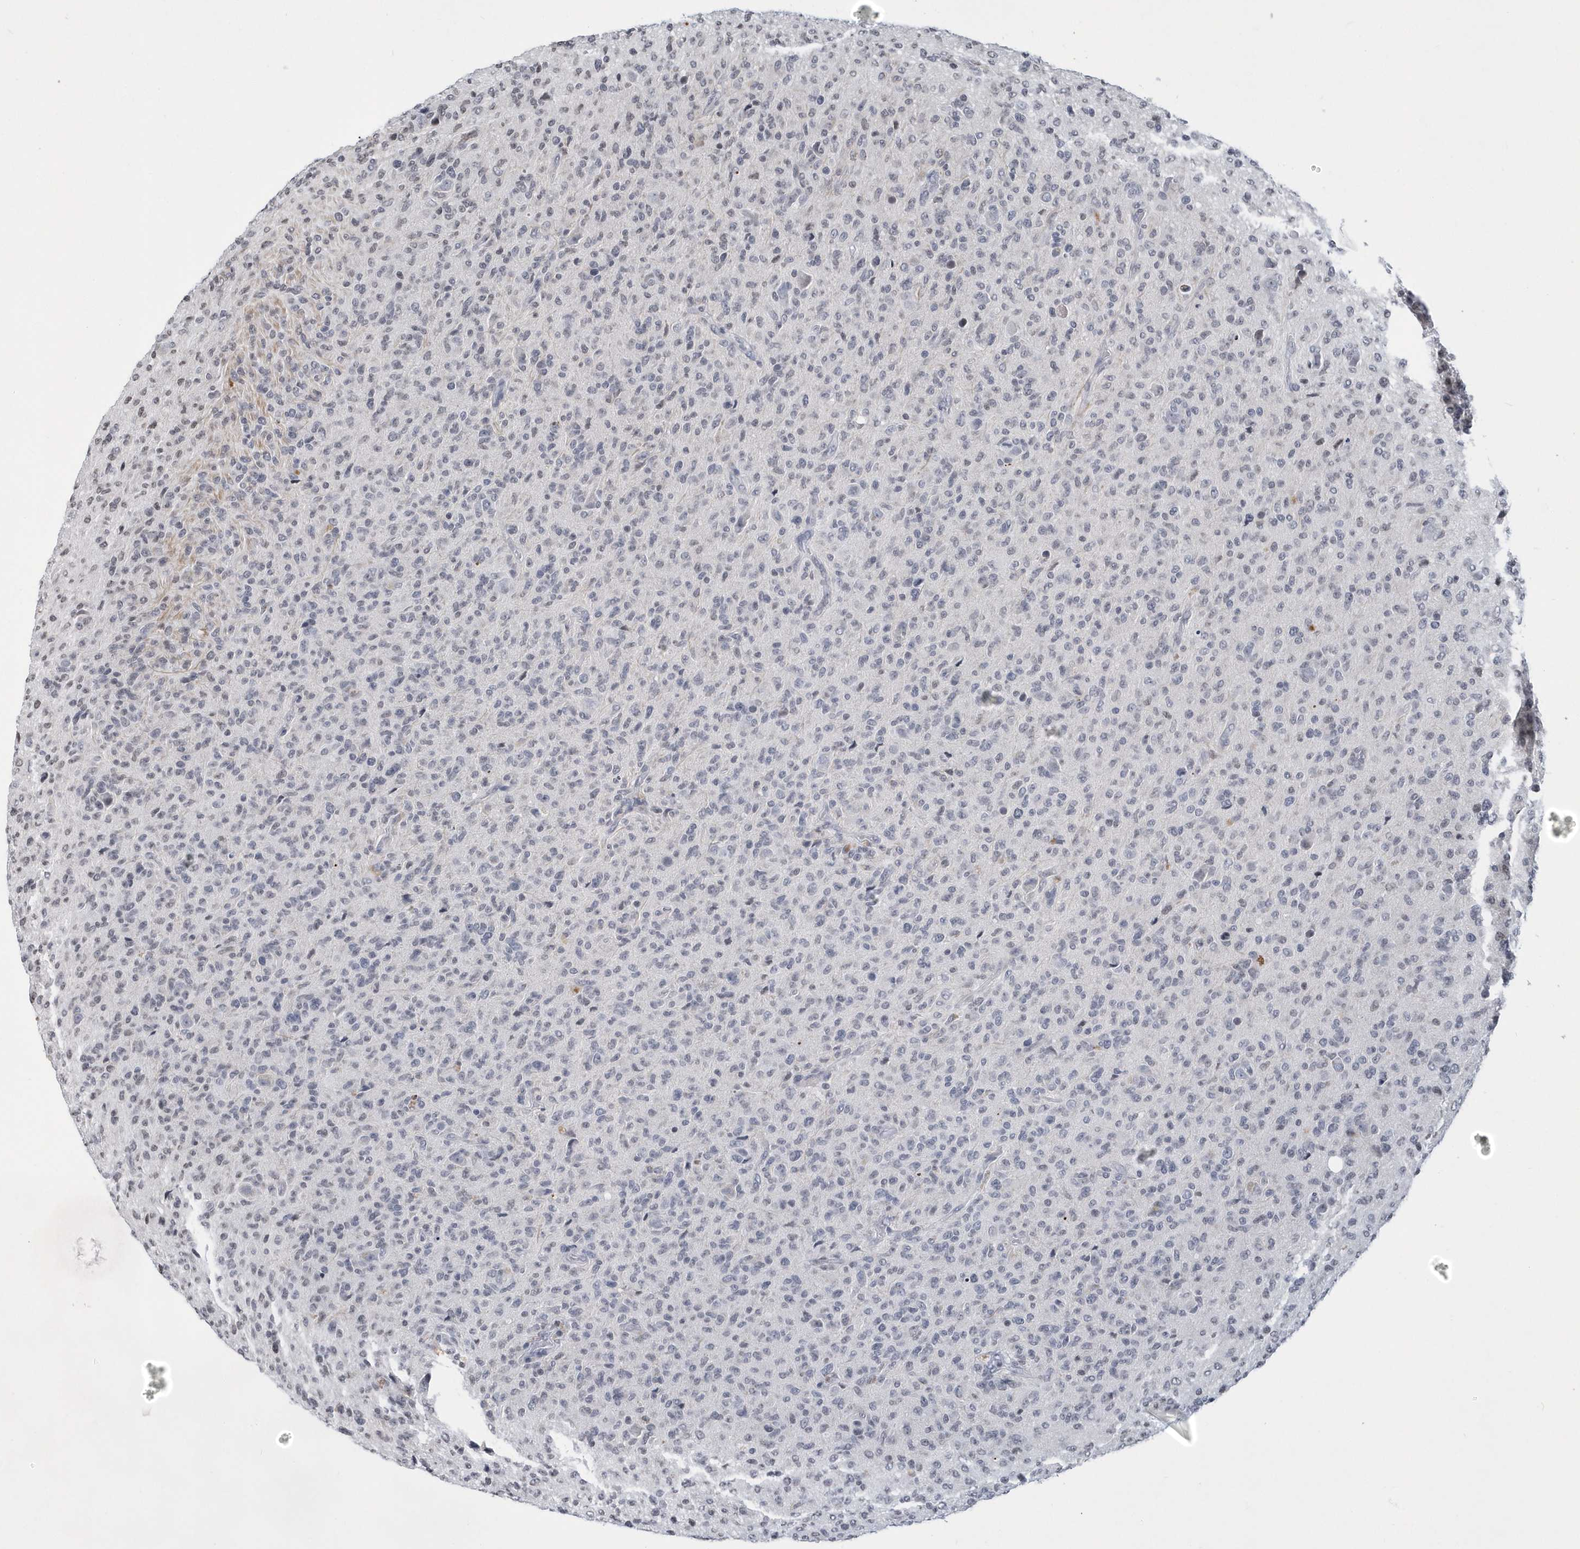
{"staining": {"intensity": "negative", "quantity": "none", "location": "none"}, "tissue": "glioma", "cell_type": "Tumor cells", "image_type": "cancer", "snomed": [{"axis": "morphology", "description": "Glioma, malignant, High grade"}, {"axis": "topography", "description": "Brain"}], "caption": "IHC histopathology image of neoplastic tissue: human glioma stained with DAB (3,3'-diaminobenzidine) shows no significant protein expression in tumor cells.", "gene": "VWA5B2", "patient": {"sex": "female", "age": 57}}